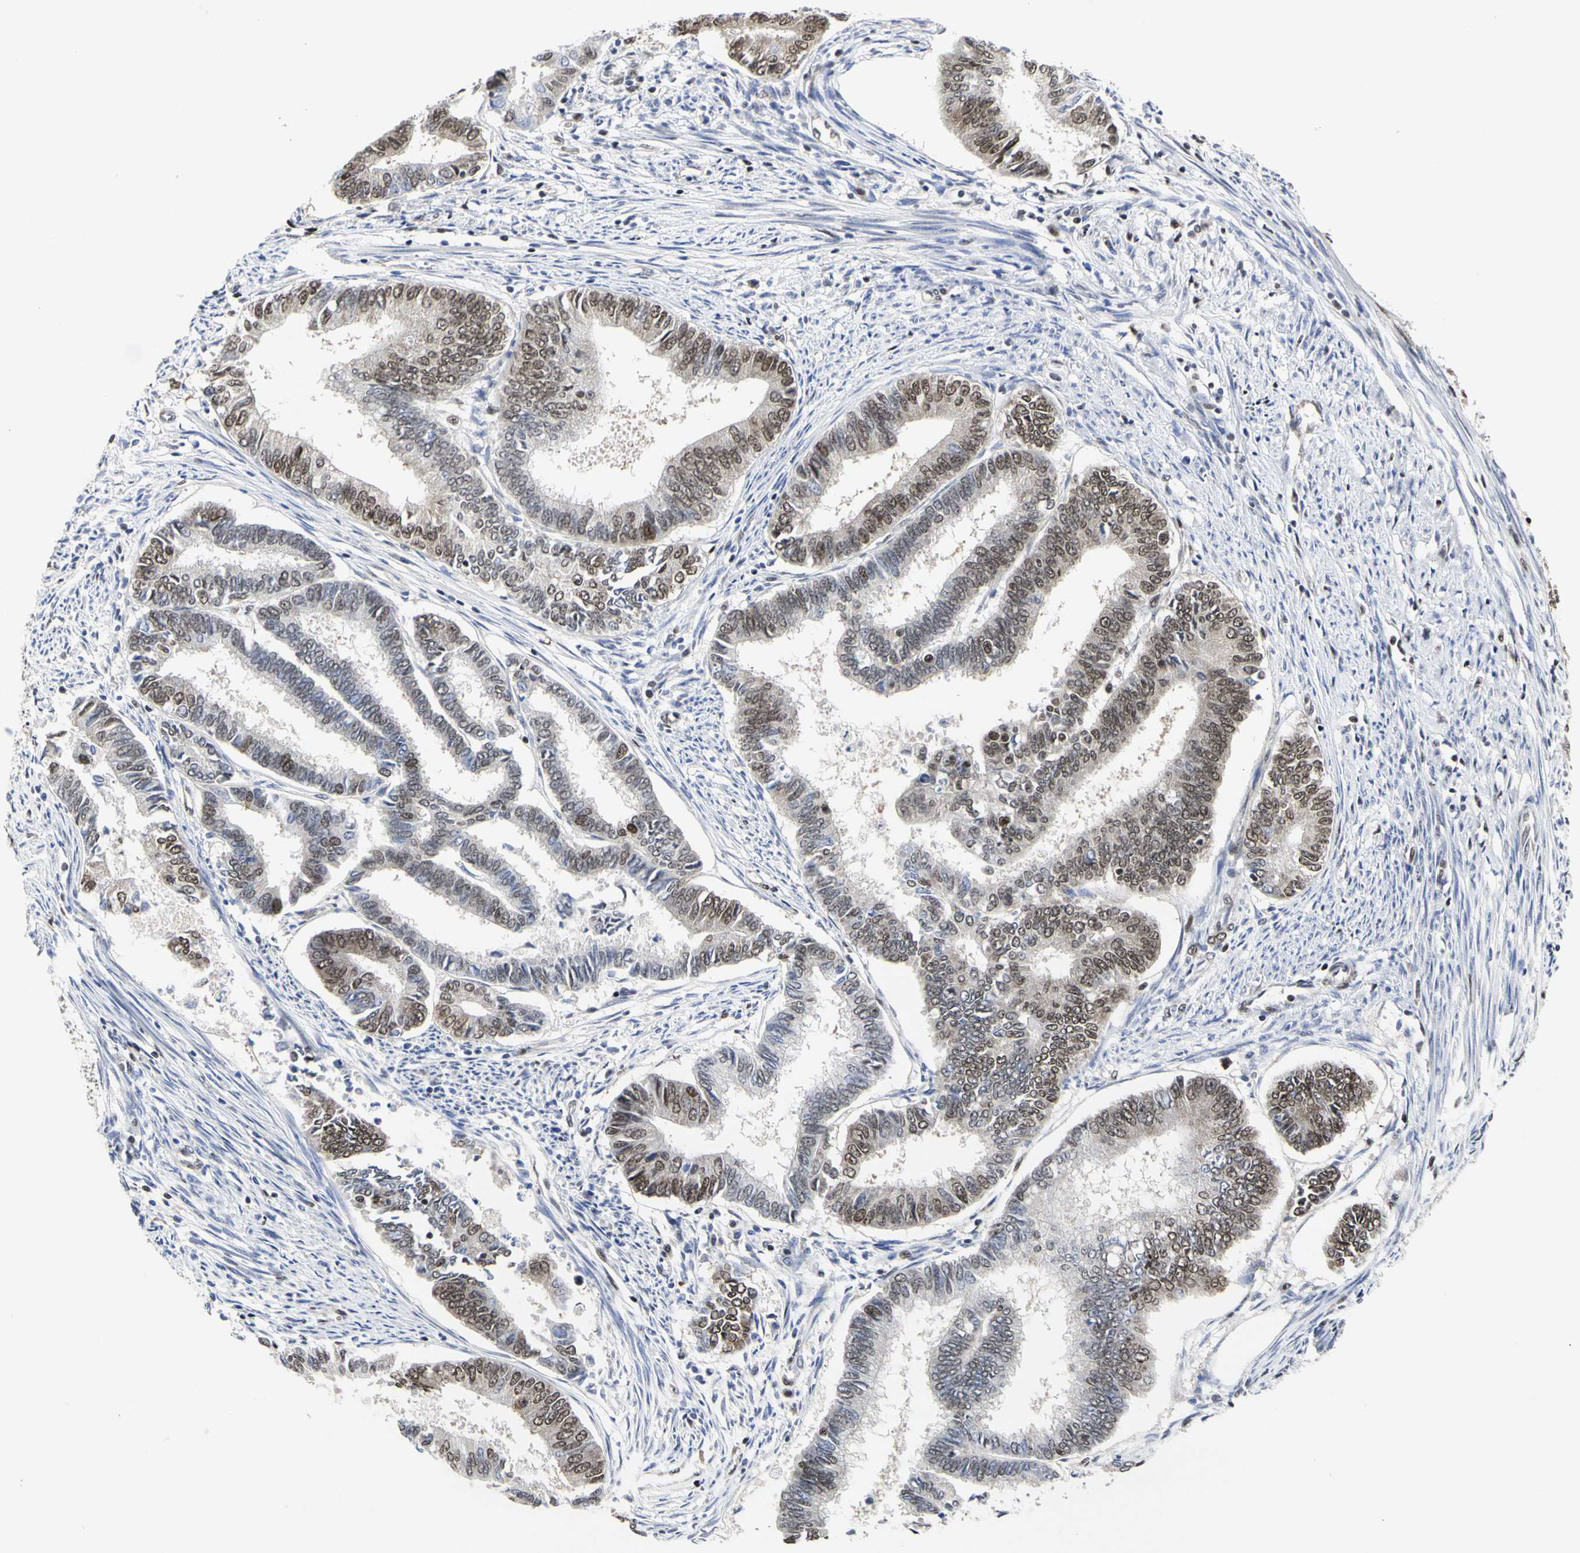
{"staining": {"intensity": "moderate", "quantity": "25%-75%", "location": "nuclear"}, "tissue": "endometrial cancer", "cell_type": "Tumor cells", "image_type": "cancer", "snomed": [{"axis": "morphology", "description": "Adenocarcinoma, NOS"}, {"axis": "topography", "description": "Endometrium"}], "caption": "Immunohistochemical staining of adenocarcinoma (endometrial) demonstrates medium levels of moderate nuclear positivity in about 25%-75% of tumor cells. Ihc stains the protein of interest in brown and the nuclei are stained blue.", "gene": "PRMT3", "patient": {"sex": "female", "age": 86}}